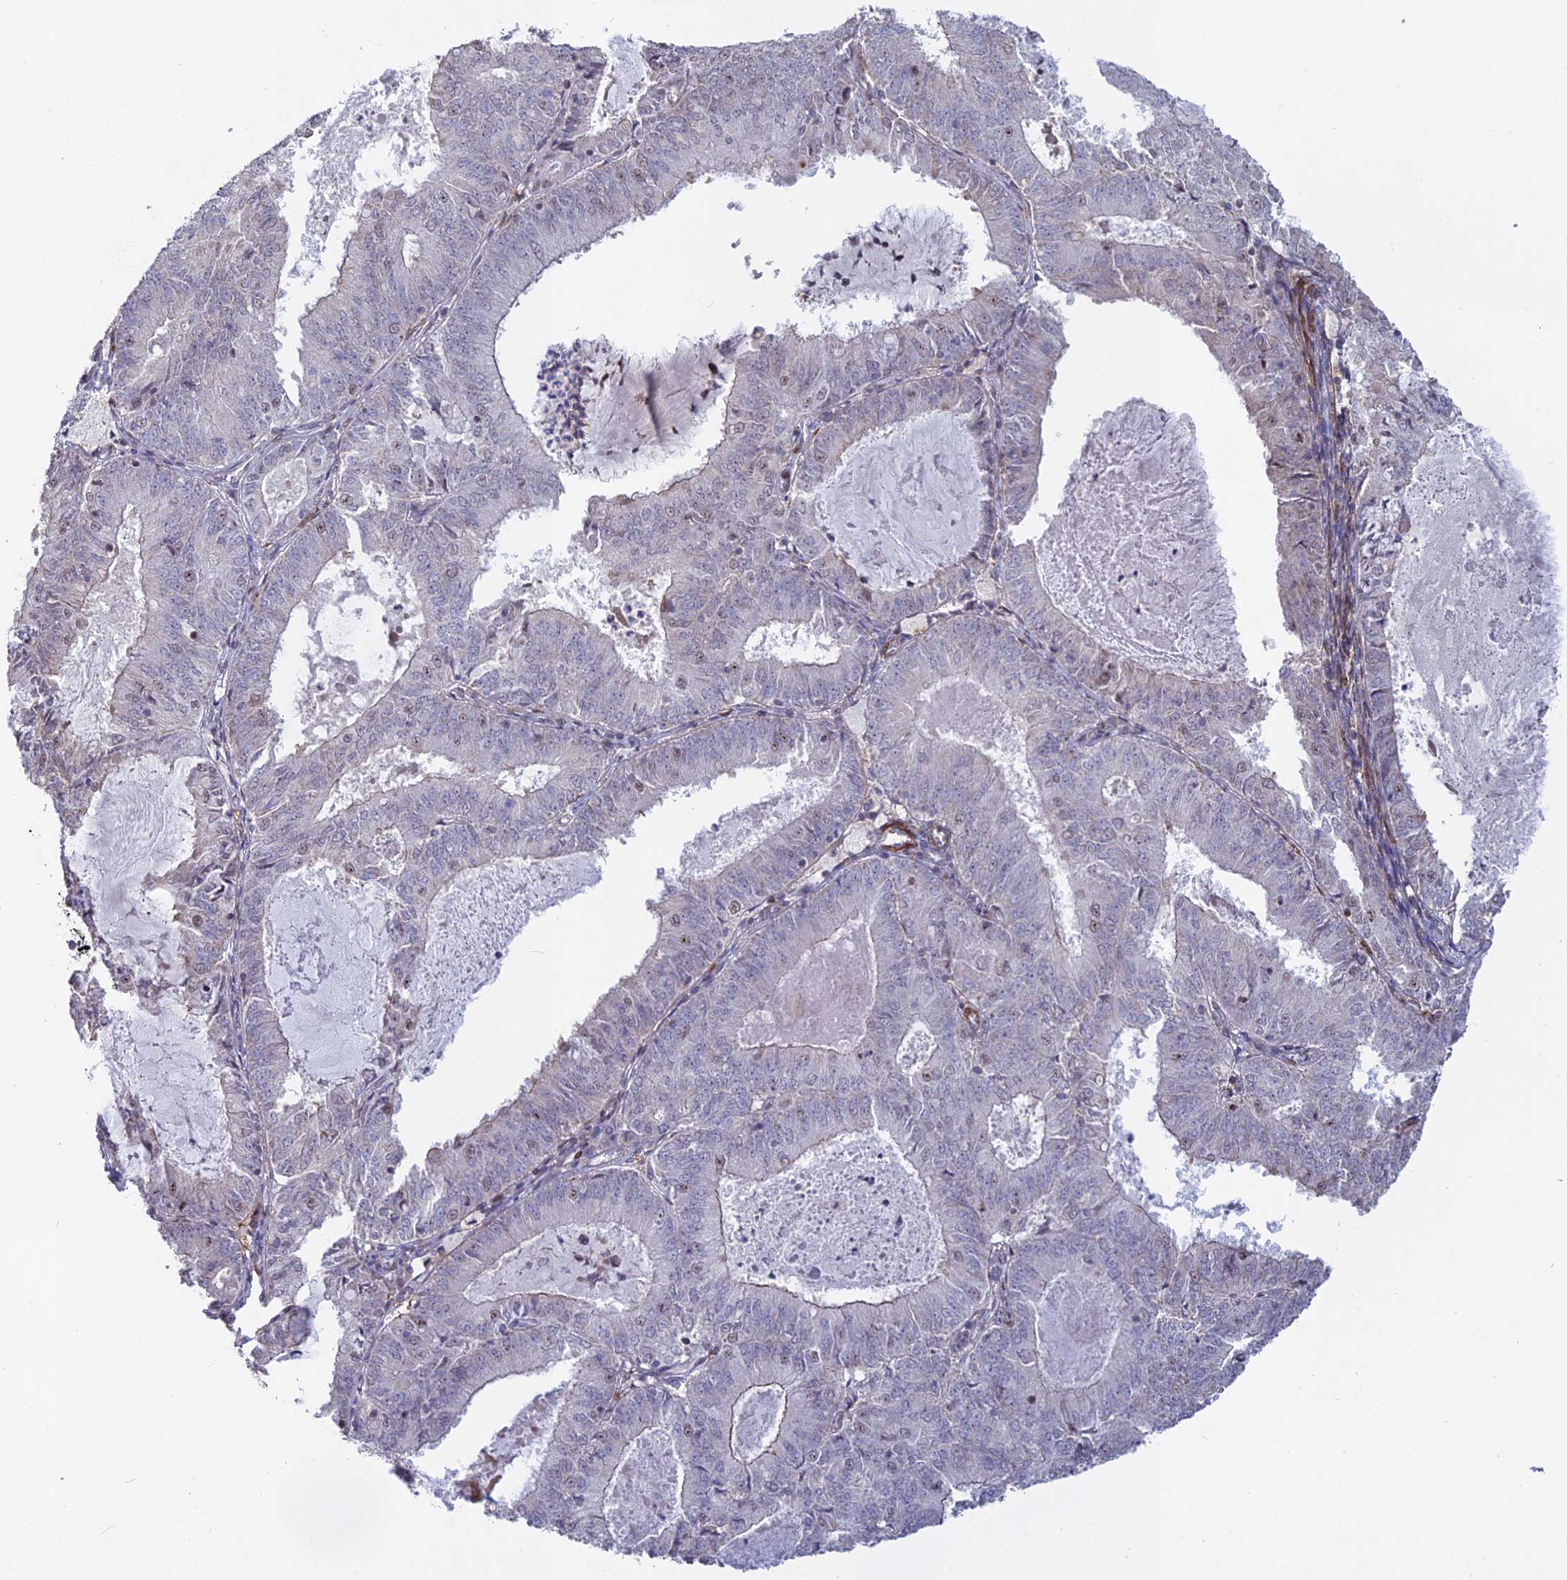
{"staining": {"intensity": "negative", "quantity": "none", "location": "none"}, "tissue": "endometrial cancer", "cell_type": "Tumor cells", "image_type": "cancer", "snomed": [{"axis": "morphology", "description": "Adenocarcinoma, NOS"}, {"axis": "topography", "description": "Endometrium"}], "caption": "IHC of human adenocarcinoma (endometrial) reveals no staining in tumor cells.", "gene": "CCDC154", "patient": {"sex": "female", "age": 57}}